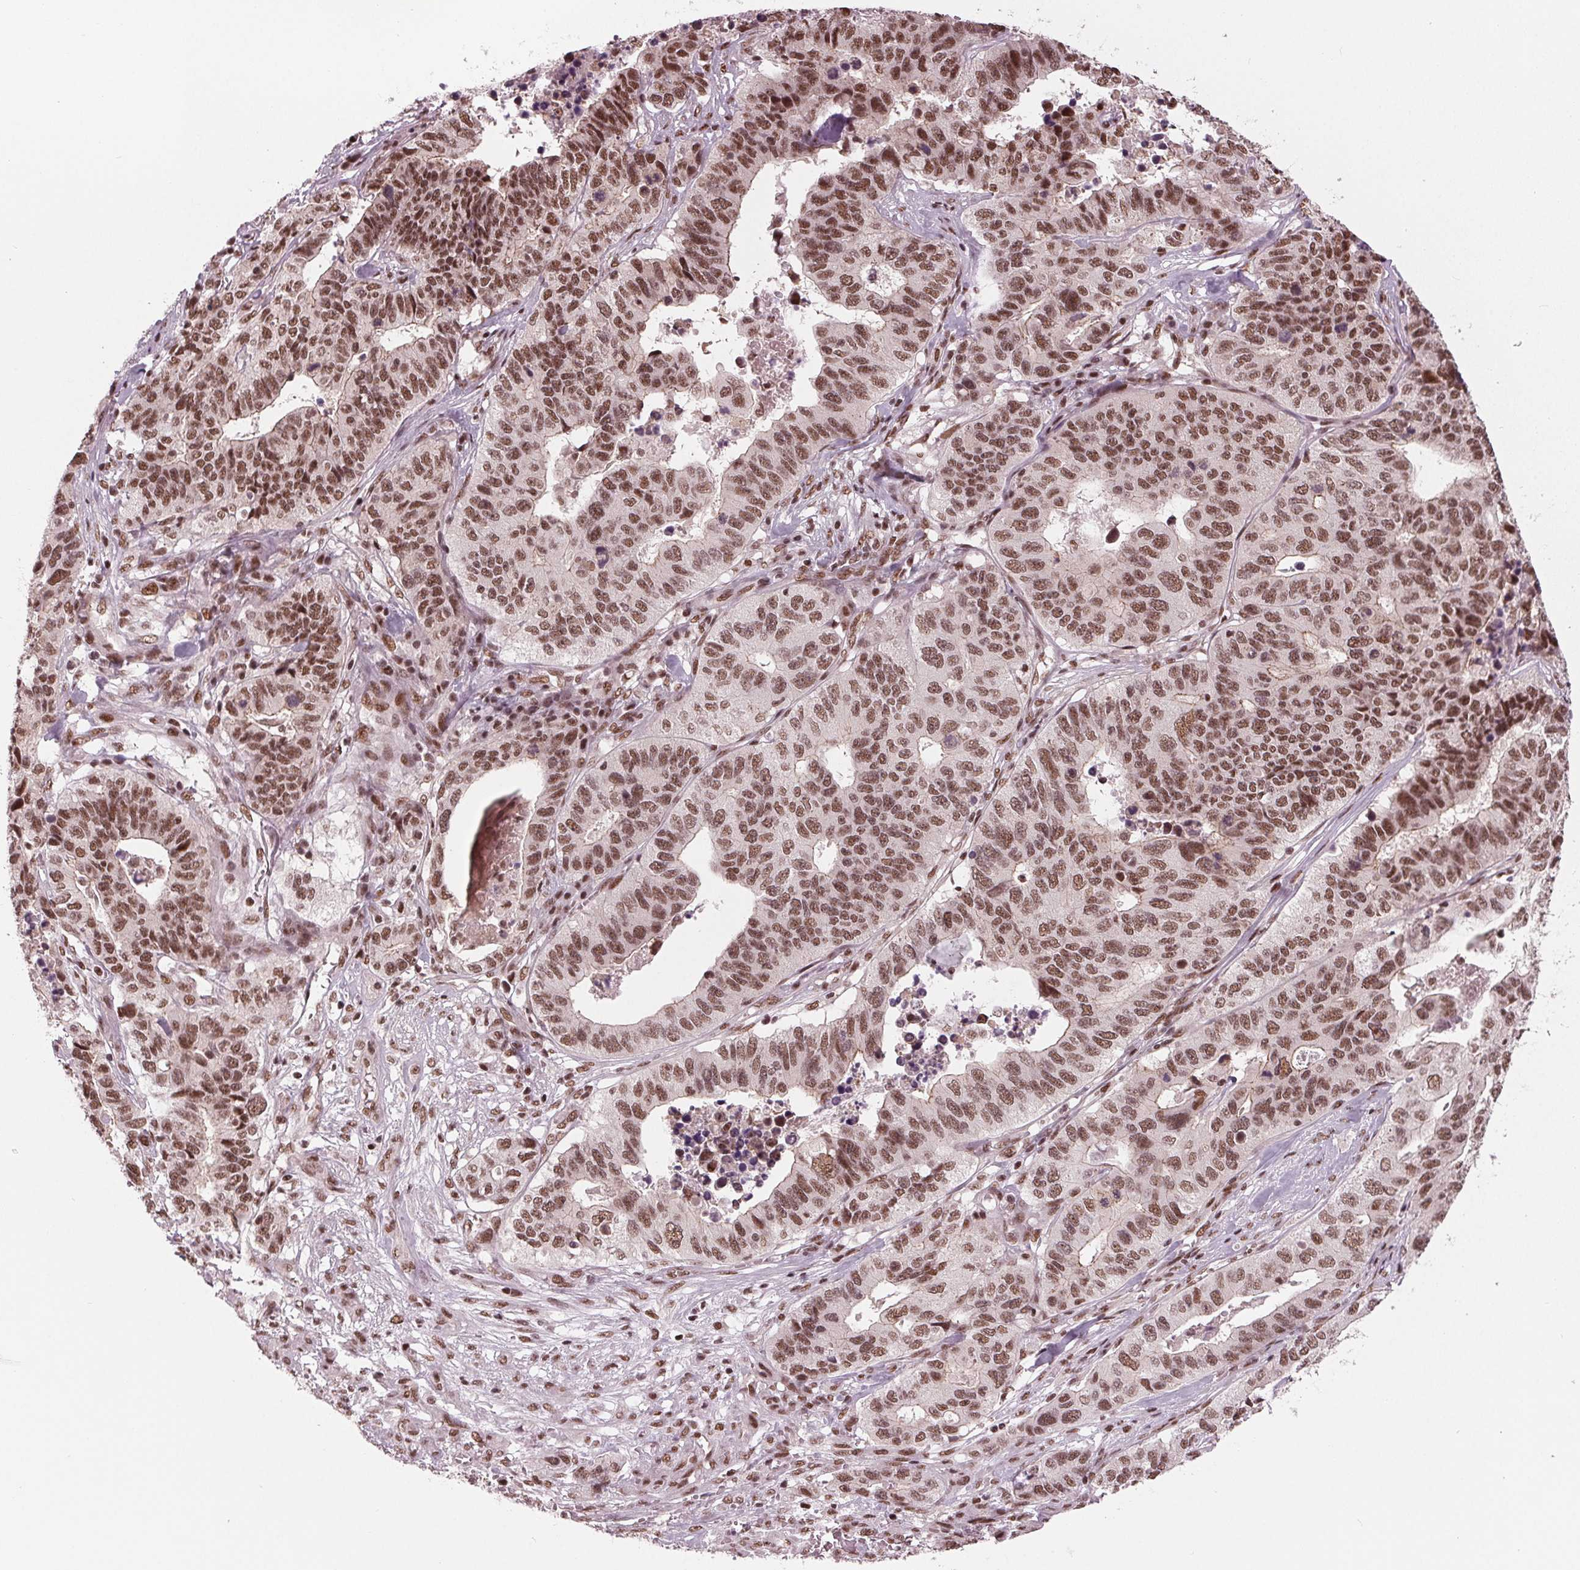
{"staining": {"intensity": "moderate", "quantity": ">75%", "location": "nuclear"}, "tissue": "stomach cancer", "cell_type": "Tumor cells", "image_type": "cancer", "snomed": [{"axis": "morphology", "description": "Adenocarcinoma, NOS"}, {"axis": "topography", "description": "Stomach, upper"}], "caption": "This micrograph shows immunohistochemistry staining of human stomach adenocarcinoma, with medium moderate nuclear expression in about >75% of tumor cells.", "gene": "LSM2", "patient": {"sex": "female", "age": 67}}